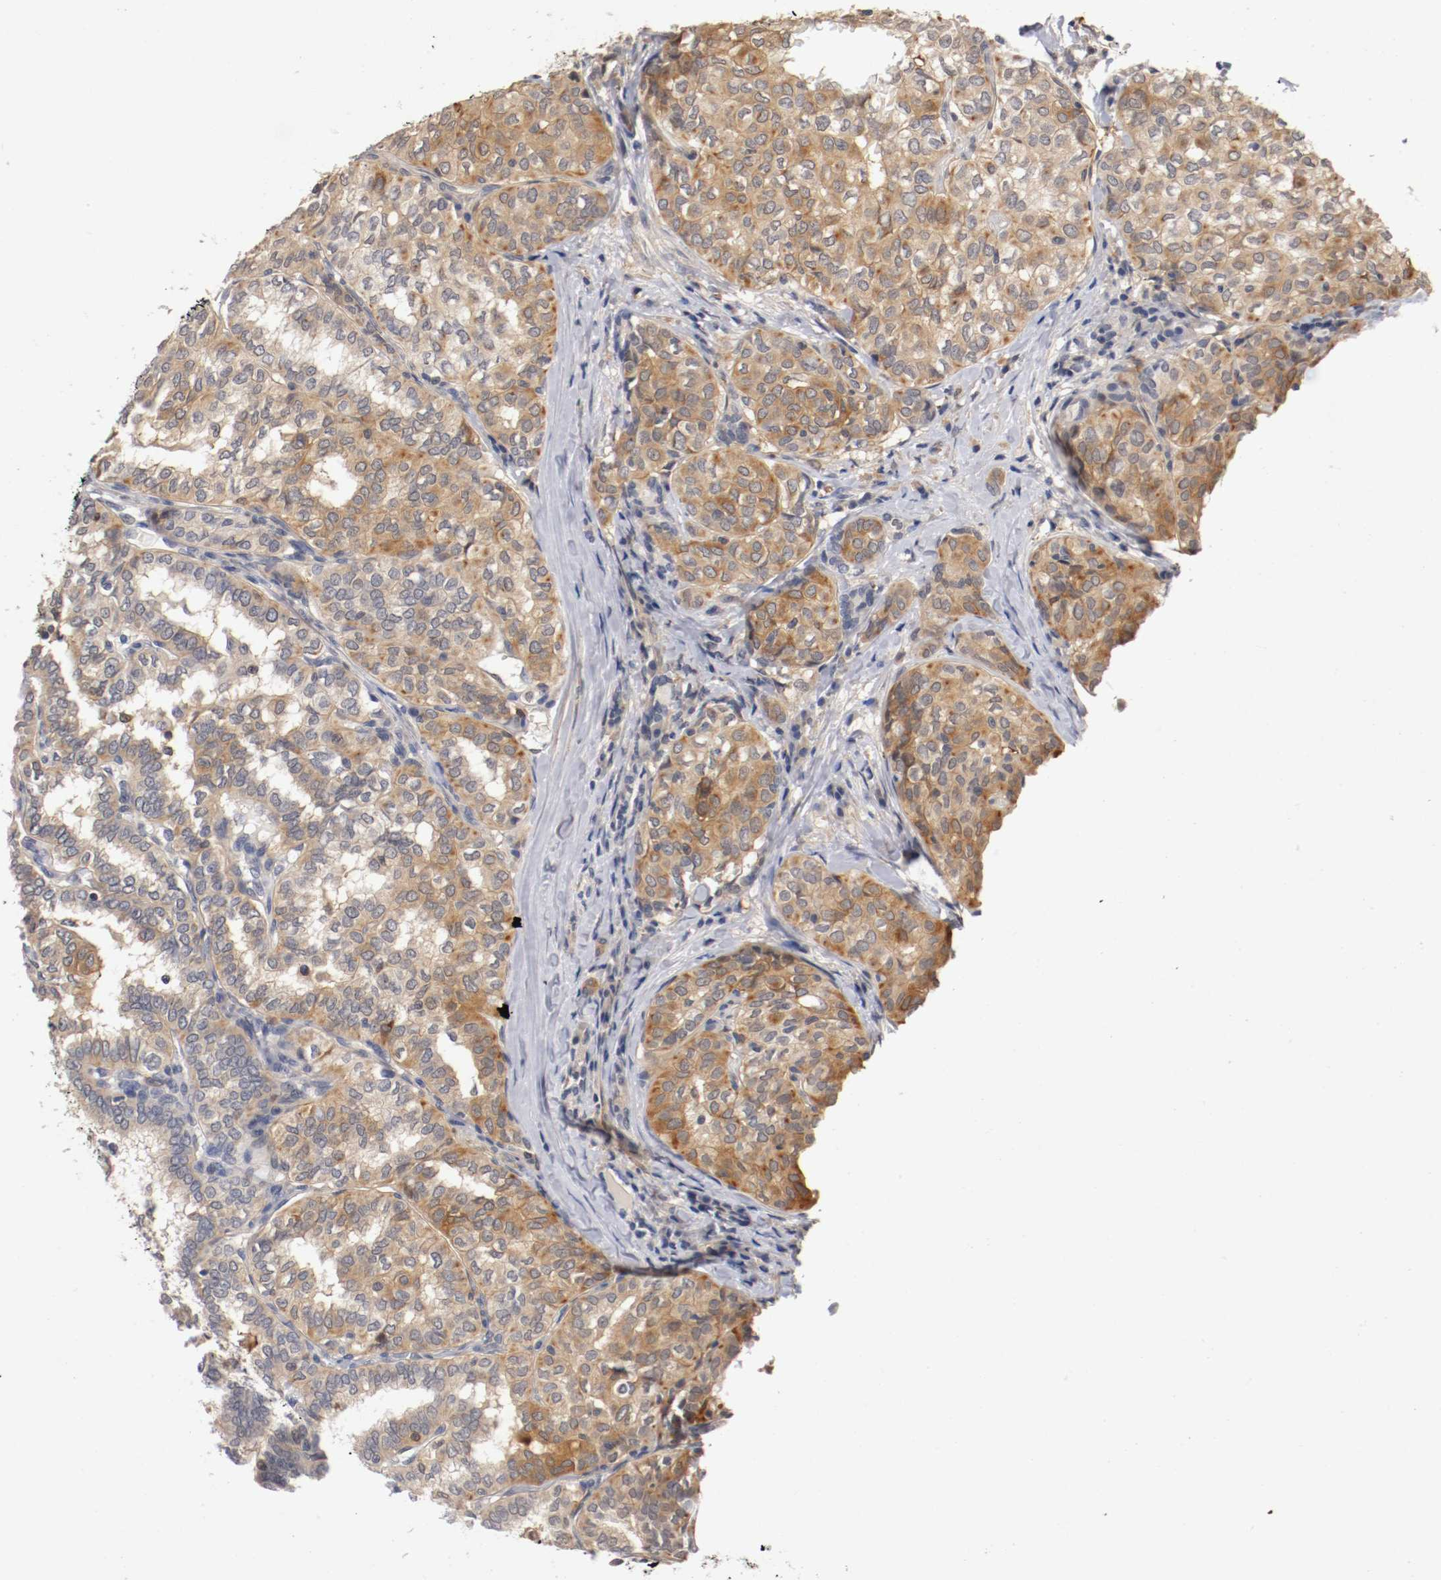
{"staining": {"intensity": "moderate", "quantity": "25%-75%", "location": "cytoplasmic/membranous"}, "tissue": "thyroid cancer", "cell_type": "Tumor cells", "image_type": "cancer", "snomed": [{"axis": "morphology", "description": "Papillary adenocarcinoma, NOS"}, {"axis": "topography", "description": "Thyroid gland"}], "caption": "Thyroid cancer (papillary adenocarcinoma) stained with a brown dye shows moderate cytoplasmic/membranous positive staining in approximately 25%-75% of tumor cells.", "gene": "RBM23", "patient": {"sex": "female", "age": 30}}